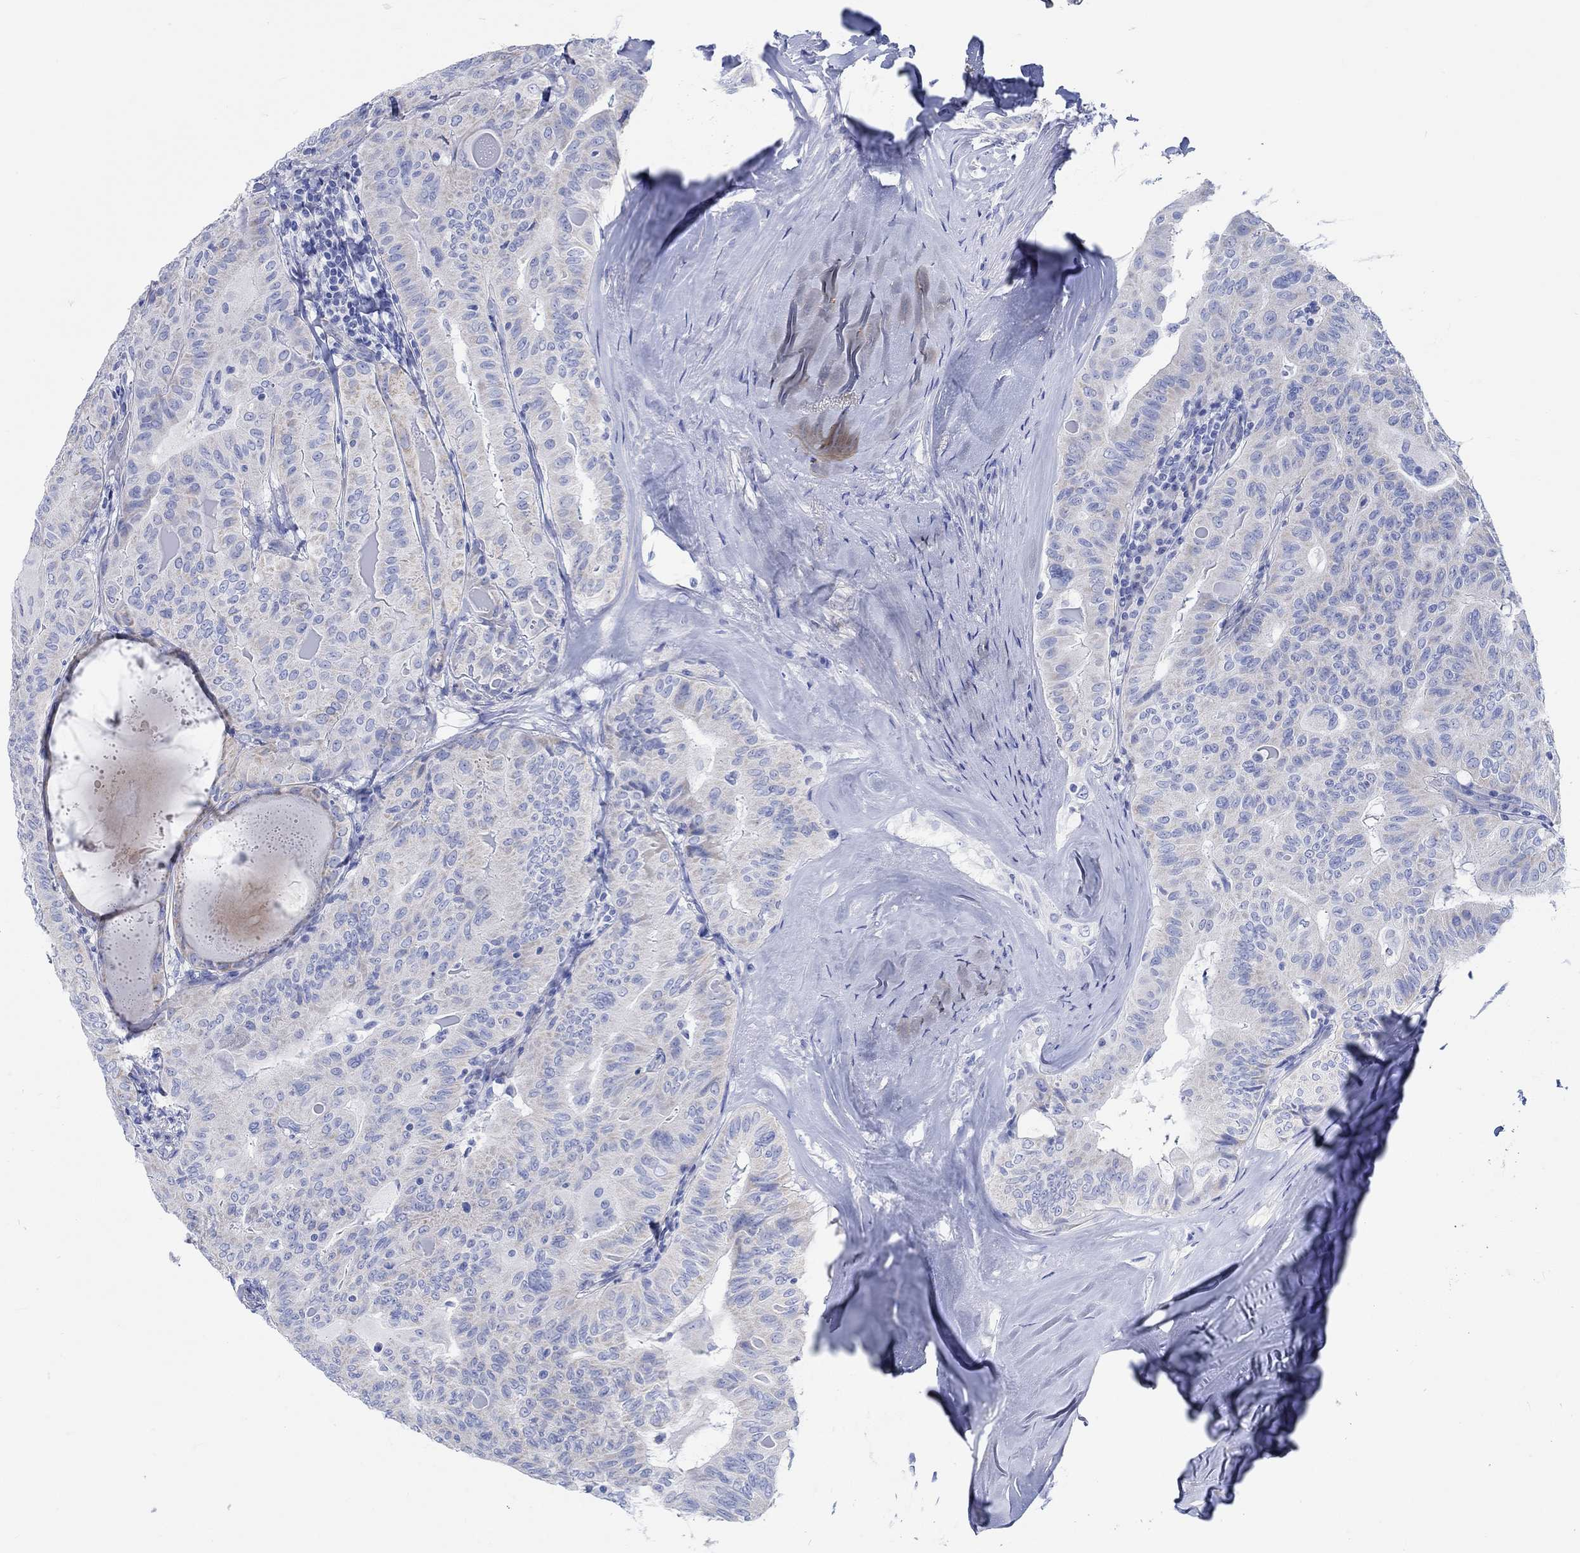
{"staining": {"intensity": "negative", "quantity": "none", "location": "none"}, "tissue": "thyroid cancer", "cell_type": "Tumor cells", "image_type": "cancer", "snomed": [{"axis": "morphology", "description": "Papillary adenocarcinoma, NOS"}, {"axis": "topography", "description": "Thyroid gland"}], "caption": "This is a micrograph of immunohistochemistry (IHC) staining of thyroid cancer (papillary adenocarcinoma), which shows no positivity in tumor cells.", "gene": "CPLX2", "patient": {"sex": "female", "age": 68}}